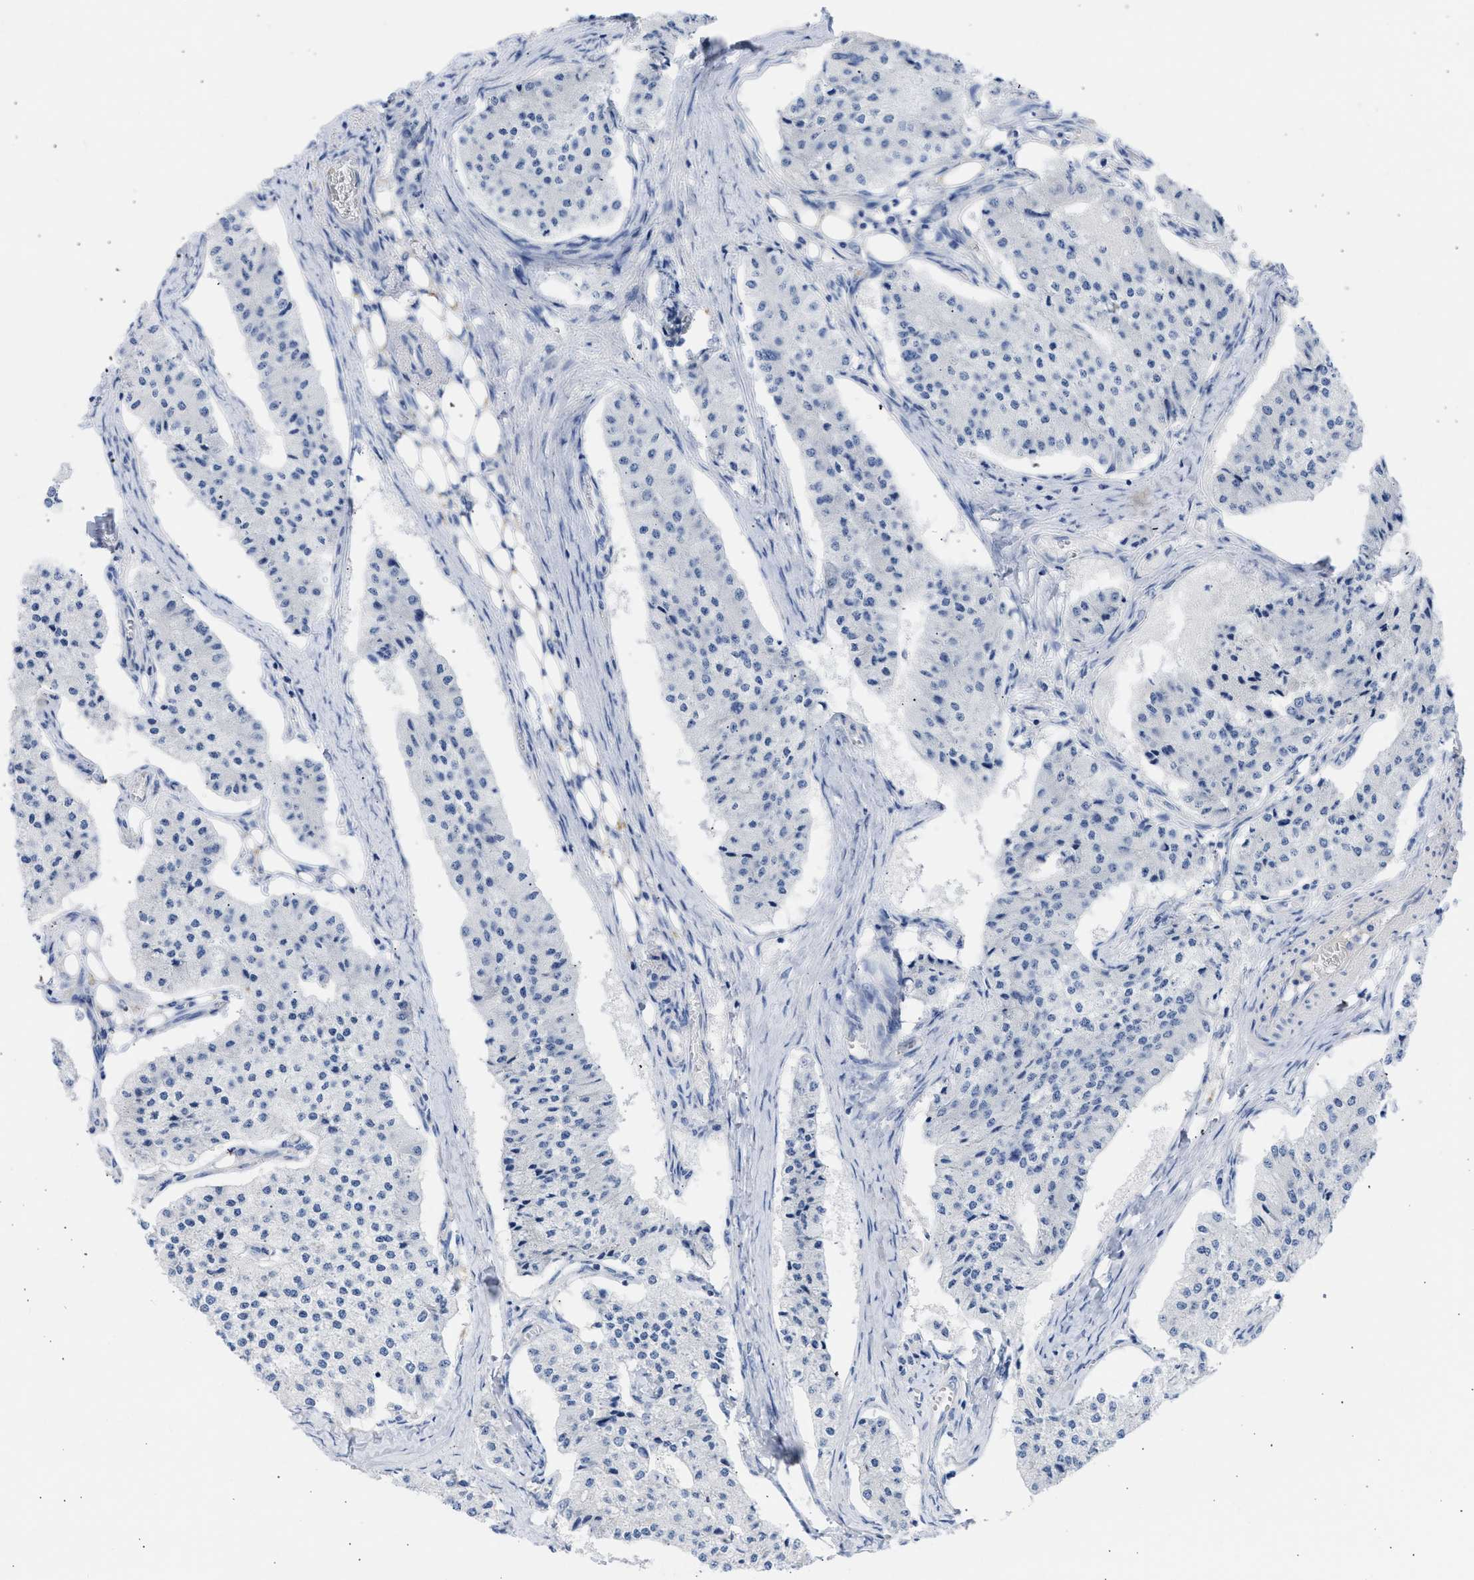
{"staining": {"intensity": "negative", "quantity": "none", "location": "none"}, "tissue": "carcinoid", "cell_type": "Tumor cells", "image_type": "cancer", "snomed": [{"axis": "morphology", "description": "Carcinoid, malignant, NOS"}, {"axis": "topography", "description": "Colon"}], "caption": "This is an immunohistochemistry histopathology image of human carcinoid (malignant). There is no positivity in tumor cells.", "gene": "RSPH1", "patient": {"sex": "female", "age": 52}}